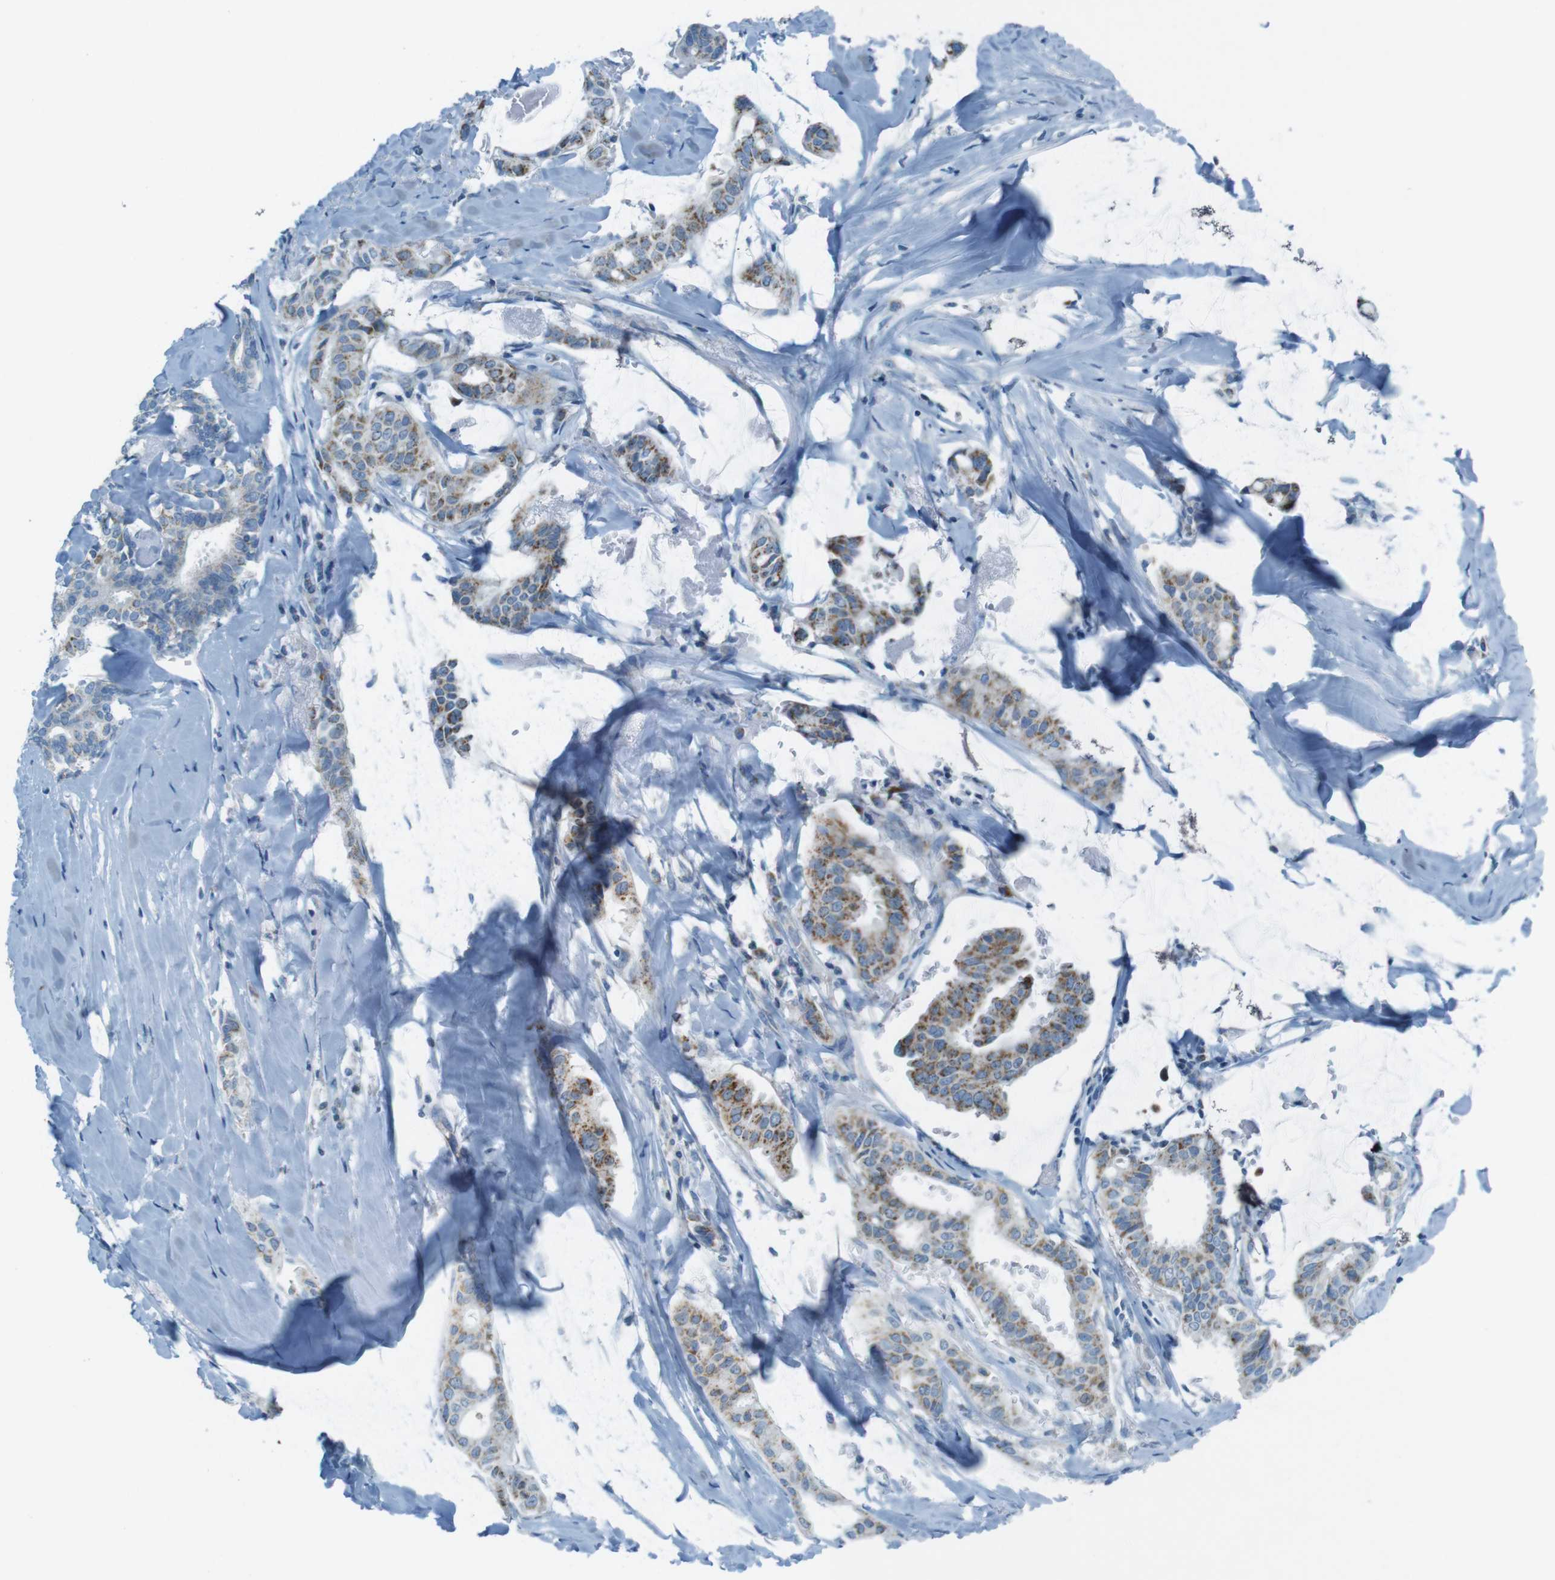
{"staining": {"intensity": "moderate", "quantity": ">75%", "location": "cytoplasmic/membranous"}, "tissue": "head and neck cancer", "cell_type": "Tumor cells", "image_type": "cancer", "snomed": [{"axis": "morphology", "description": "Adenocarcinoma, NOS"}, {"axis": "topography", "description": "Salivary gland"}, {"axis": "topography", "description": "Head-Neck"}], "caption": "The micrograph demonstrates a brown stain indicating the presence of a protein in the cytoplasmic/membranous of tumor cells in head and neck cancer (adenocarcinoma). The staining was performed using DAB, with brown indicating positive protein expression. Nuclei are stained blue with hematoxylin.", "gene": "DNAJA3", "patient": {"sex": "female", "age": 59}}